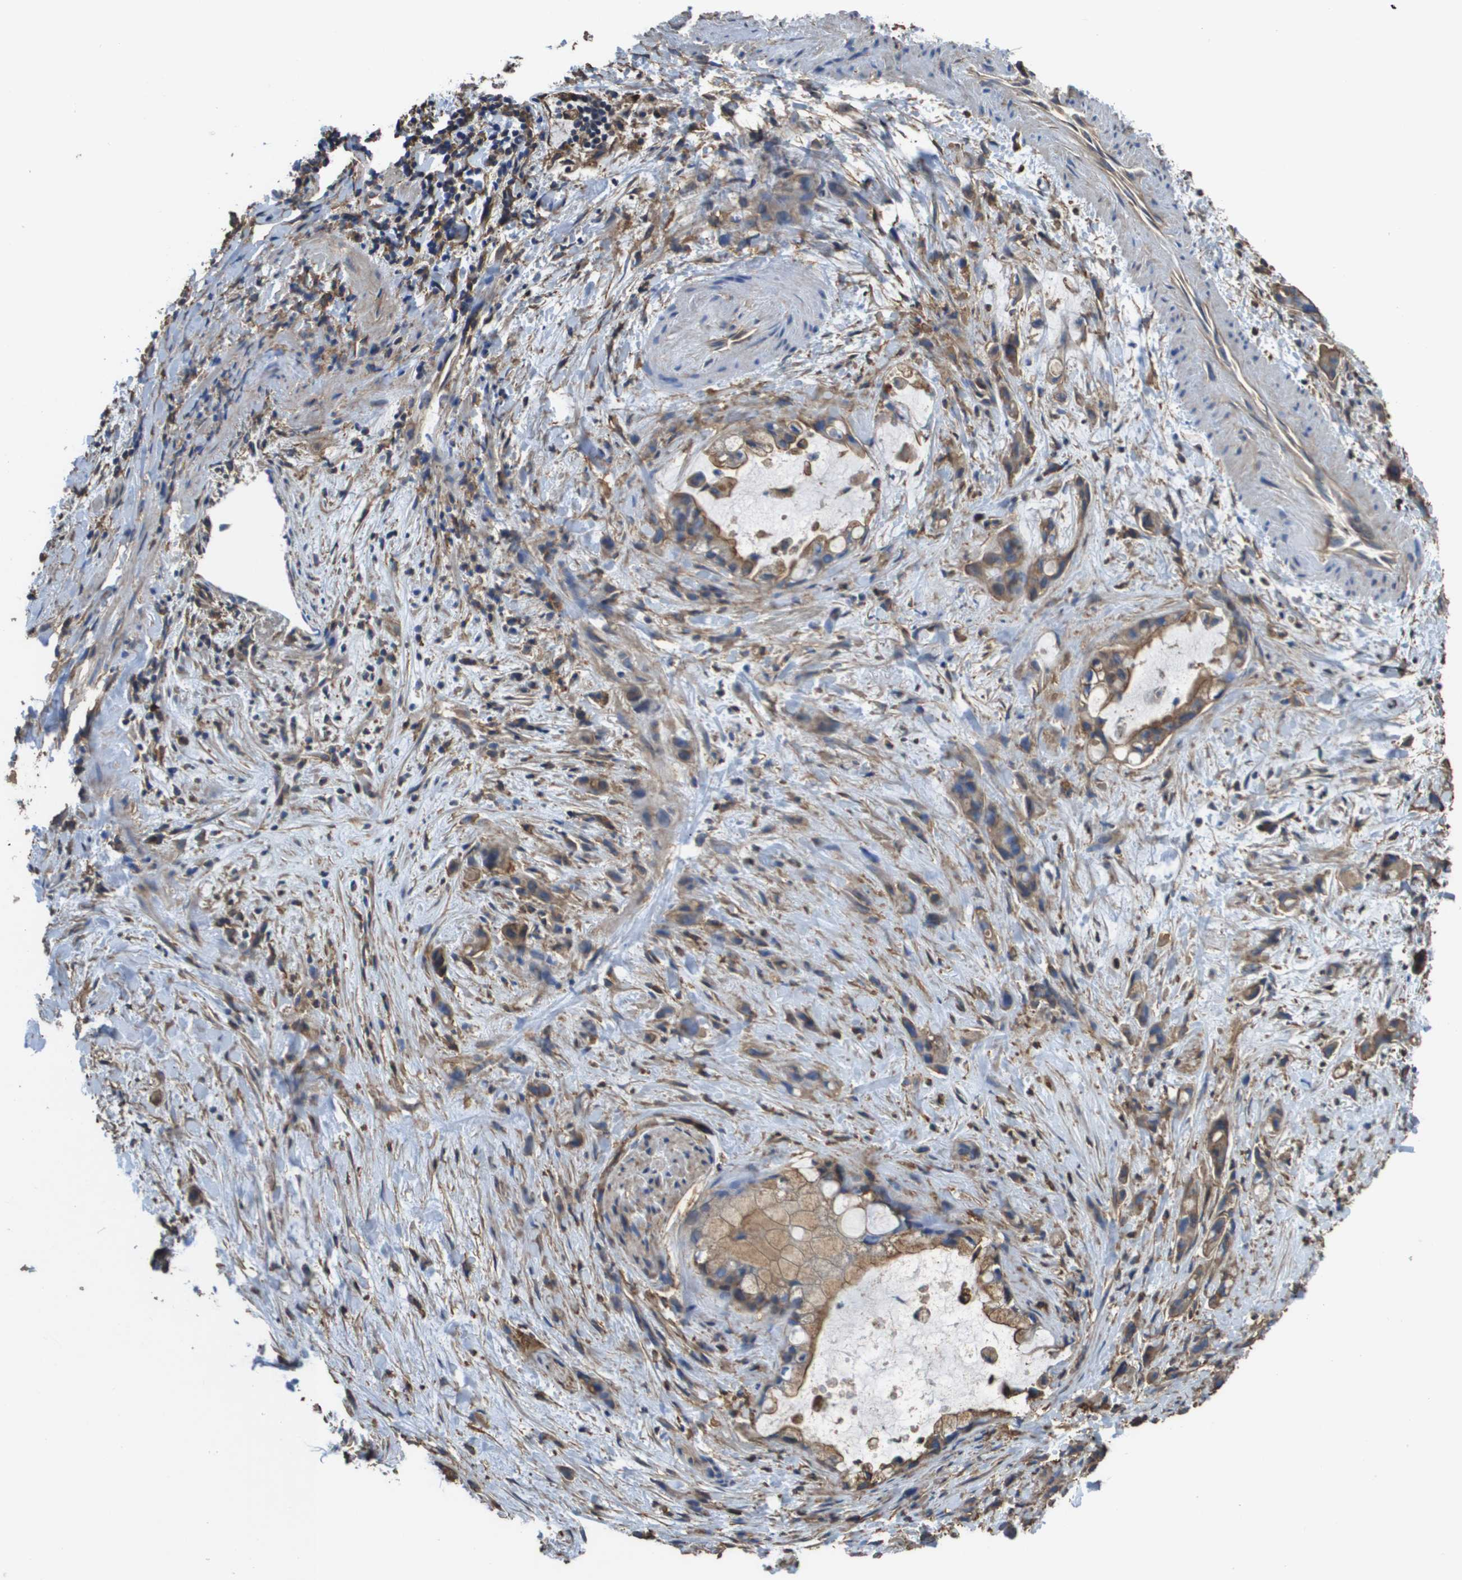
{"staining": {"intensity": "moderate", "quantity": ">75%", "location": "cytoplasmic/membranous"}, "tissue": "liver cancer", "cell_type": "Tumor cells", "image_type": "cancer", "snomed": [{"axis": "morphology", "description": "Cholangiocarcinoma"}, {"axis": "topography", "description": "Liver"}], "caption": "Immunohistochemical staining of liver cancer shows medium levels of moderate cytoplasmic/membranous expression in about >75% of tumor cells.", "gene": "PASK", "patient": {"sex": "female", "age": 72}}